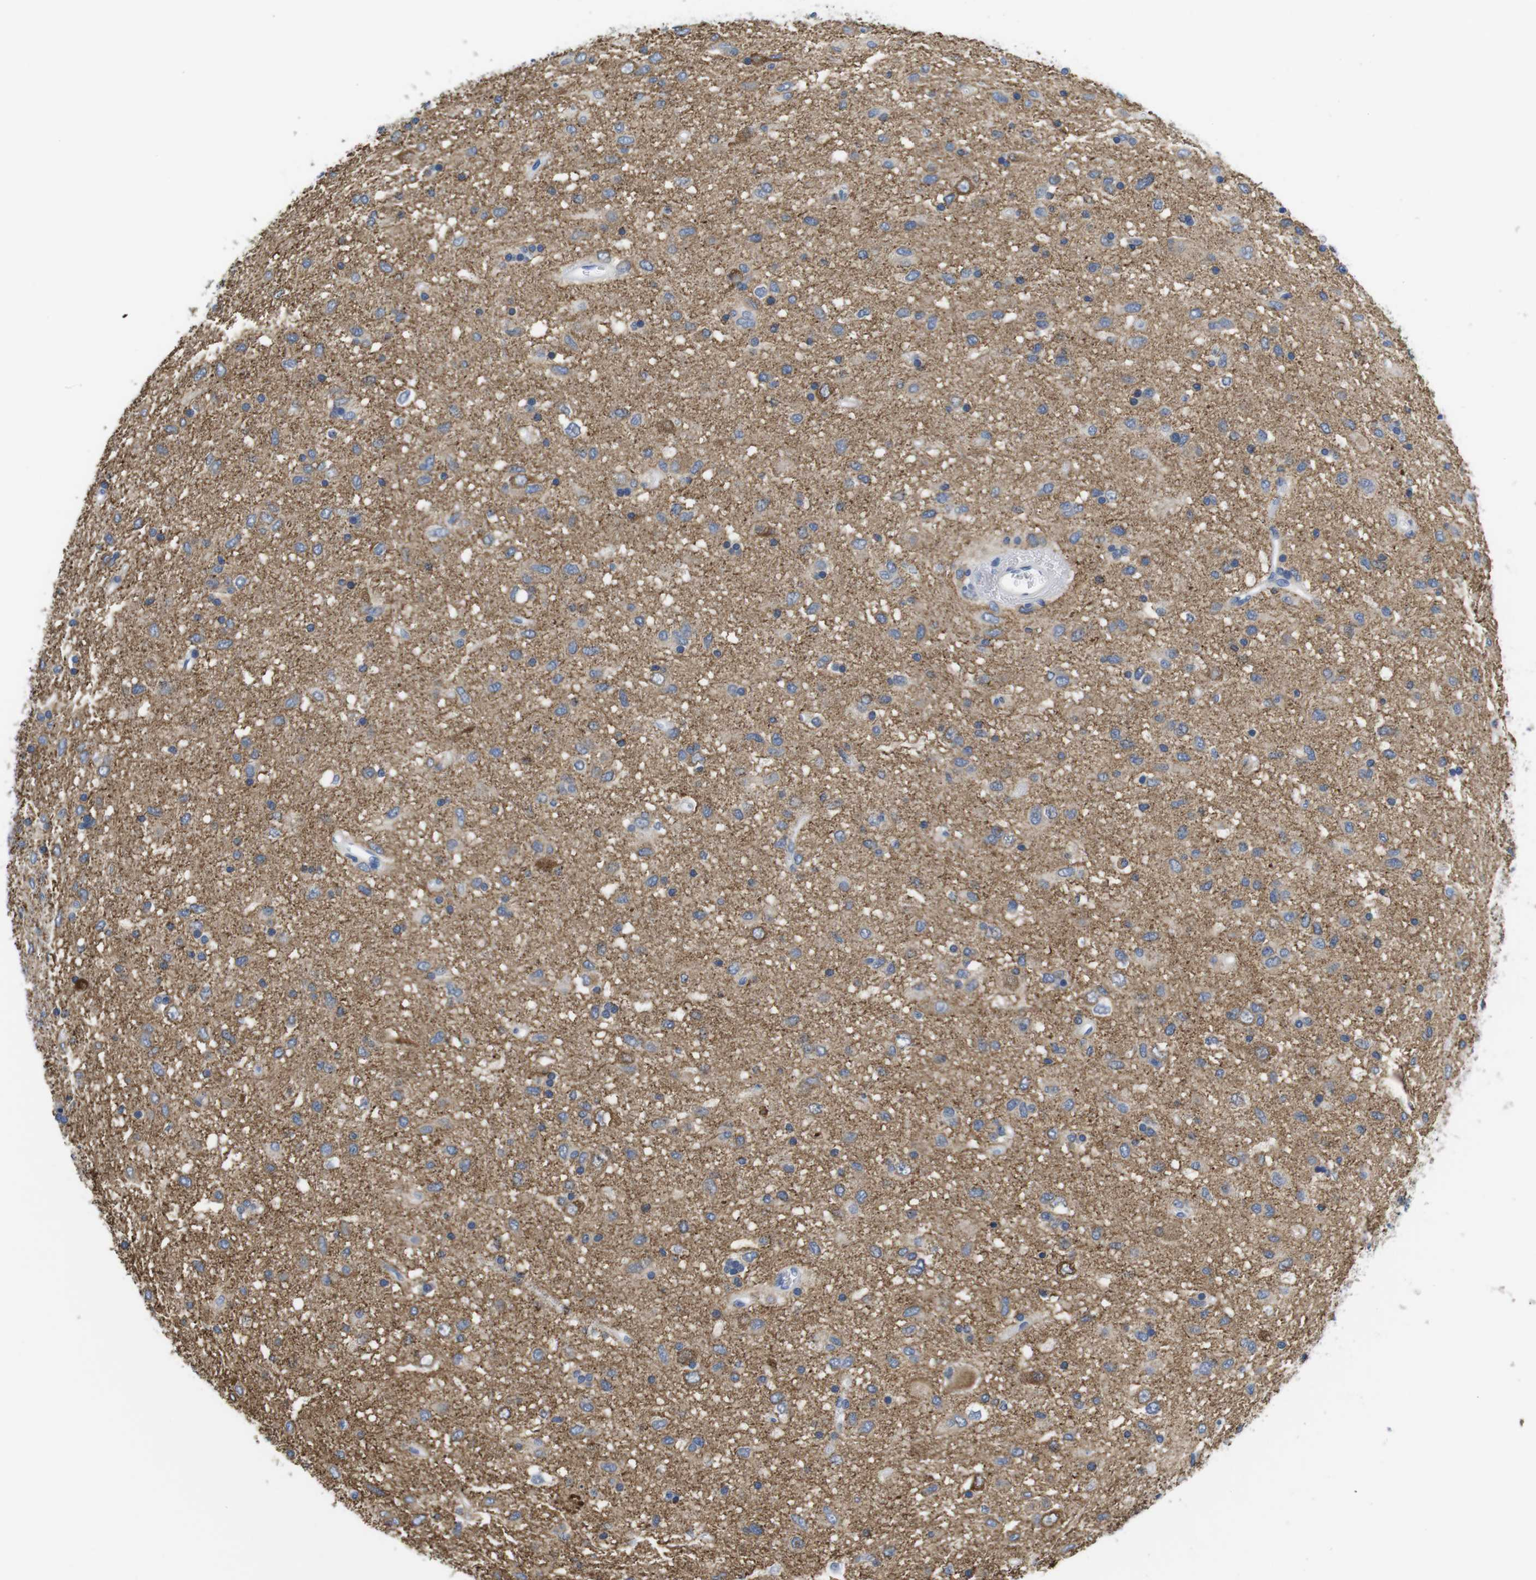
{"staining": {"intensity": "moderate", "quantity": "<25%", "location": "cytoplasmic/membranous"}, "tissue": "glioma", "cell_type": "Tumor cells", "image_type": "cancer", "snomed": [{"axis": "morphology", "description": "Glioma, malignant, Low grade"}, {"axis": "topography", "description": "Brain"}], "caption": "About <25% of tumor cells in glioma exhibit moderate cytoplasmic/membranous protein positivity as visualized by brown immunohistochemical staining.", "gene": "MAP6", "patient": {"sex": "male", "age": 77}}